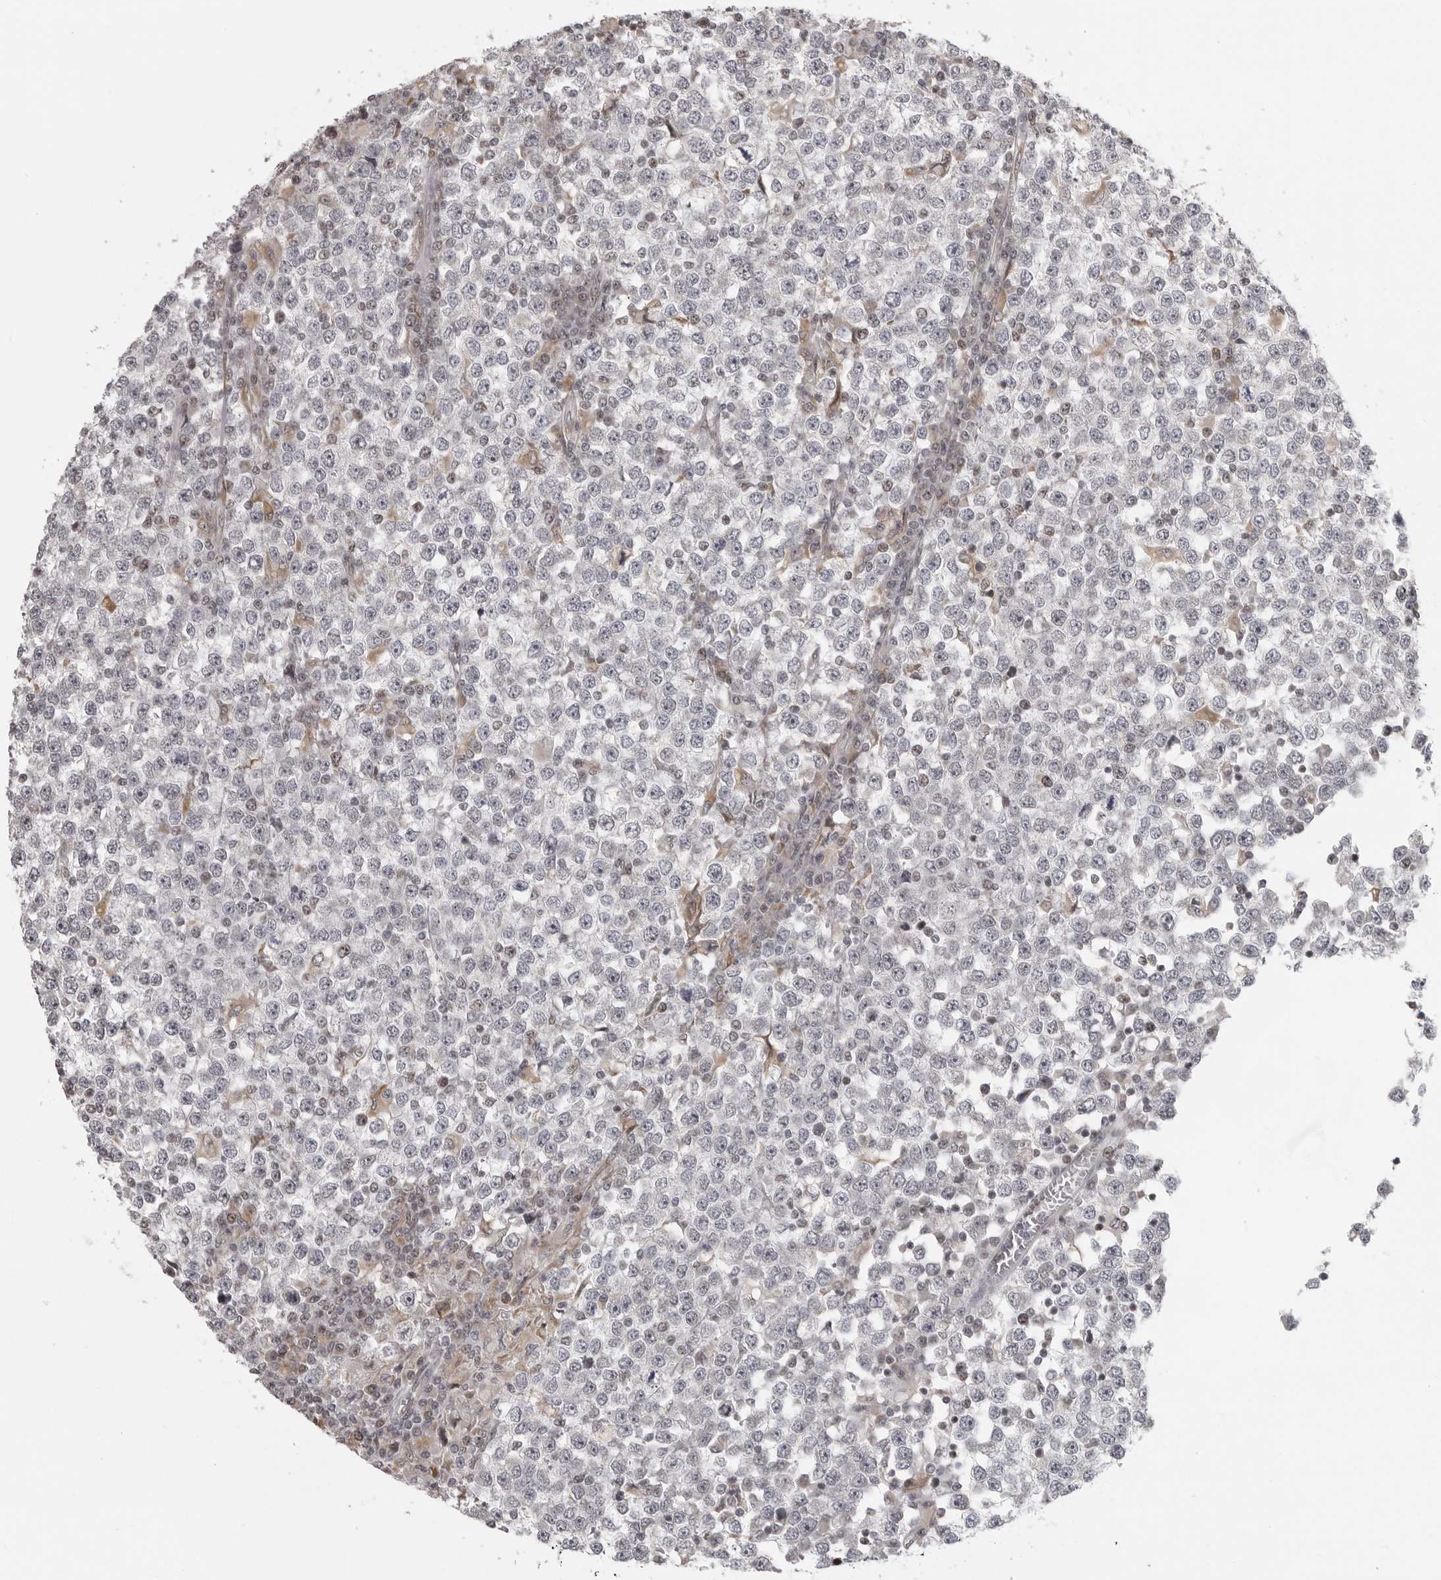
{"staining": {"intensity": "negative", "quantity": "none", "location": "none"}, "tissue": "testis cancer", "cell_type": "Tumor cells", "image_type": "cancer", "snomed": [{"axis": "morphology", "description": "Seminoma, NOS"}, {"axis": "topography", "description": "Testis"}], "caption": "This is an immunohistochemistry photomicrograph of human testis seminoma. There is no positivity in tumor cells.", "gene": "ISG20L2", "patient": {"sex": "male", "age": 65}}